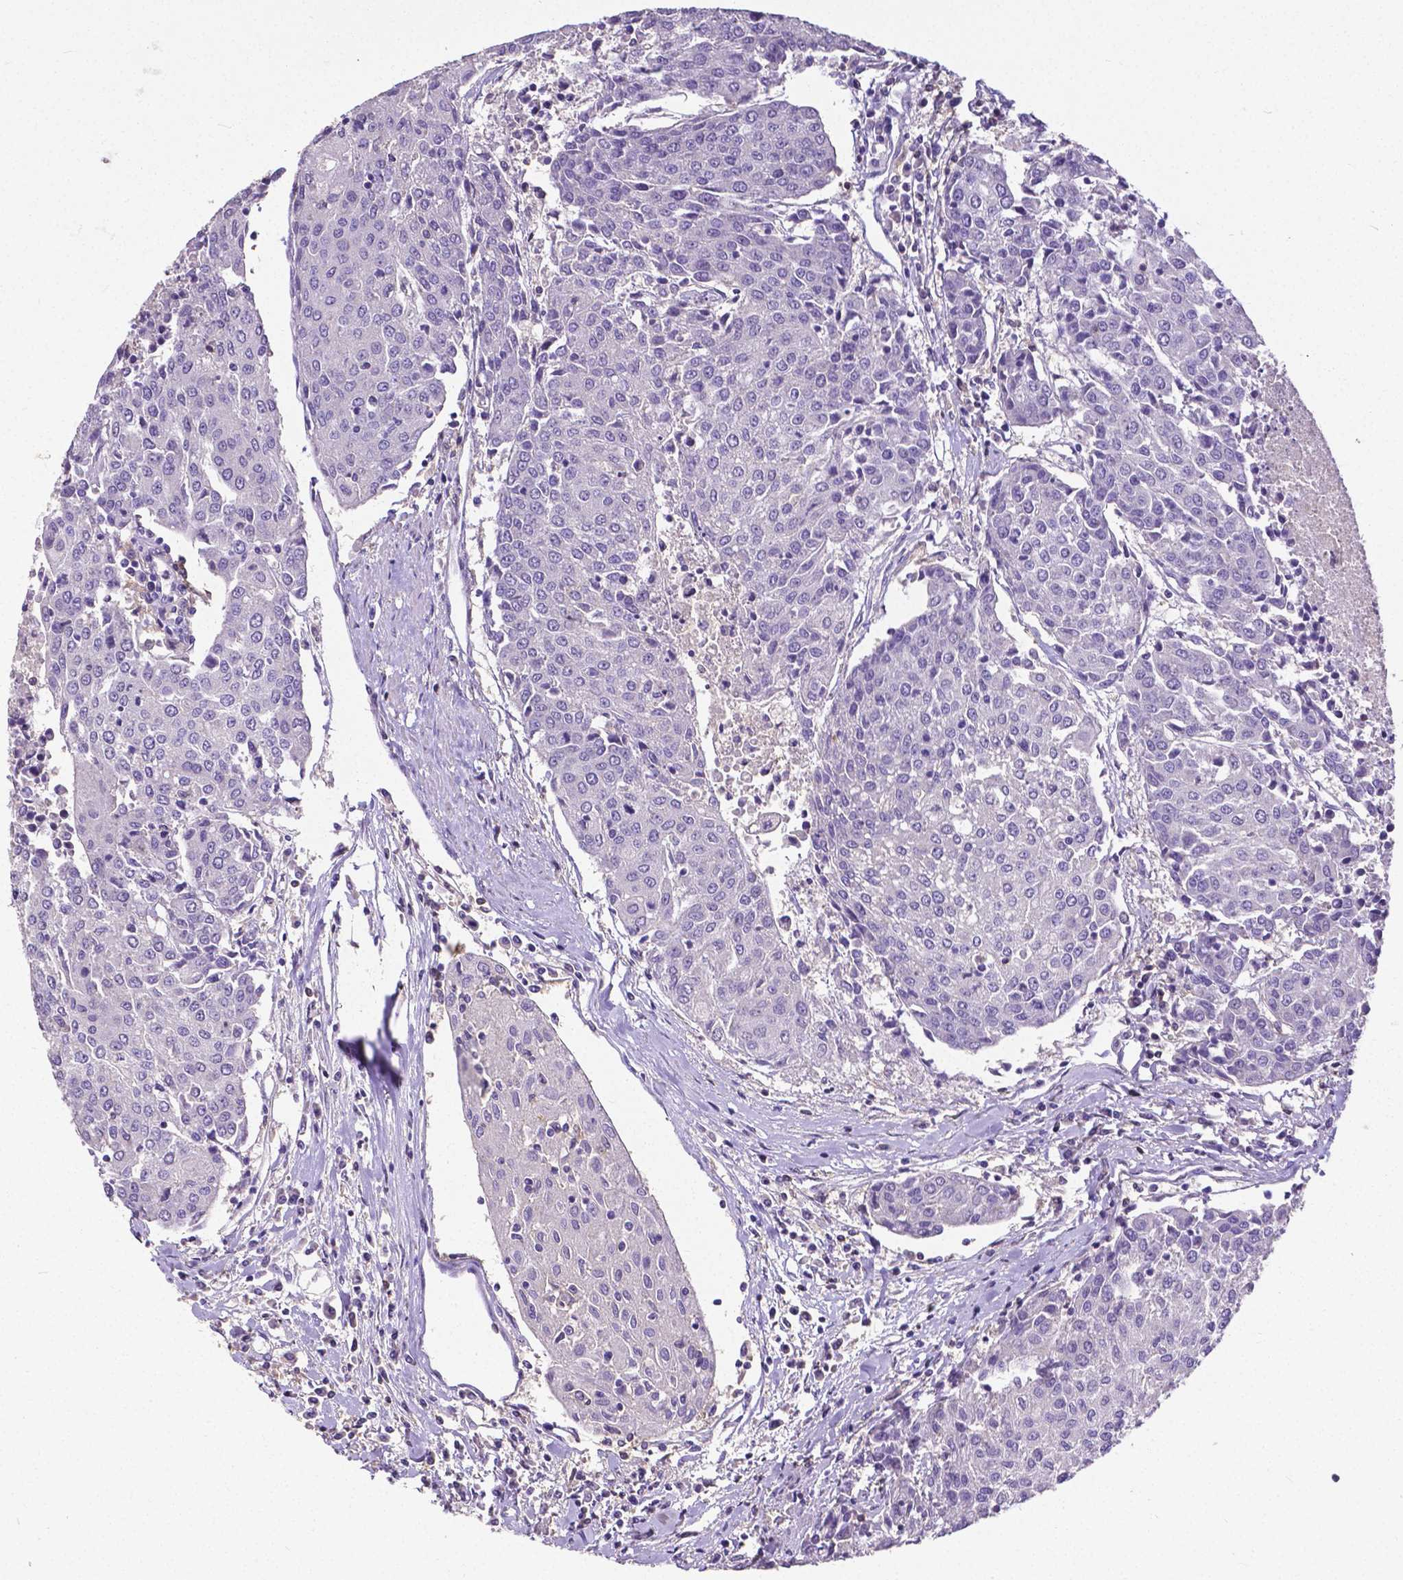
{"staining": {"intensity": "negative", "quantity": "none", "location": "none"}, "tissue": "urothelial cancer", "cell_type": "Tumor cells", "image_type": "cancer", "snomed": [{"axis": "morphology", "description": "Urothelial carcinoma, High grade"}, {"axis": "topography", "description": "Urinary bladder"}], "caption": "Histopathology image shows no significant protein expression in tumor cells of high-grade urothelial carcinoma.", "gene": "CD4", "patient": {"sex": "female", "age": 85}}